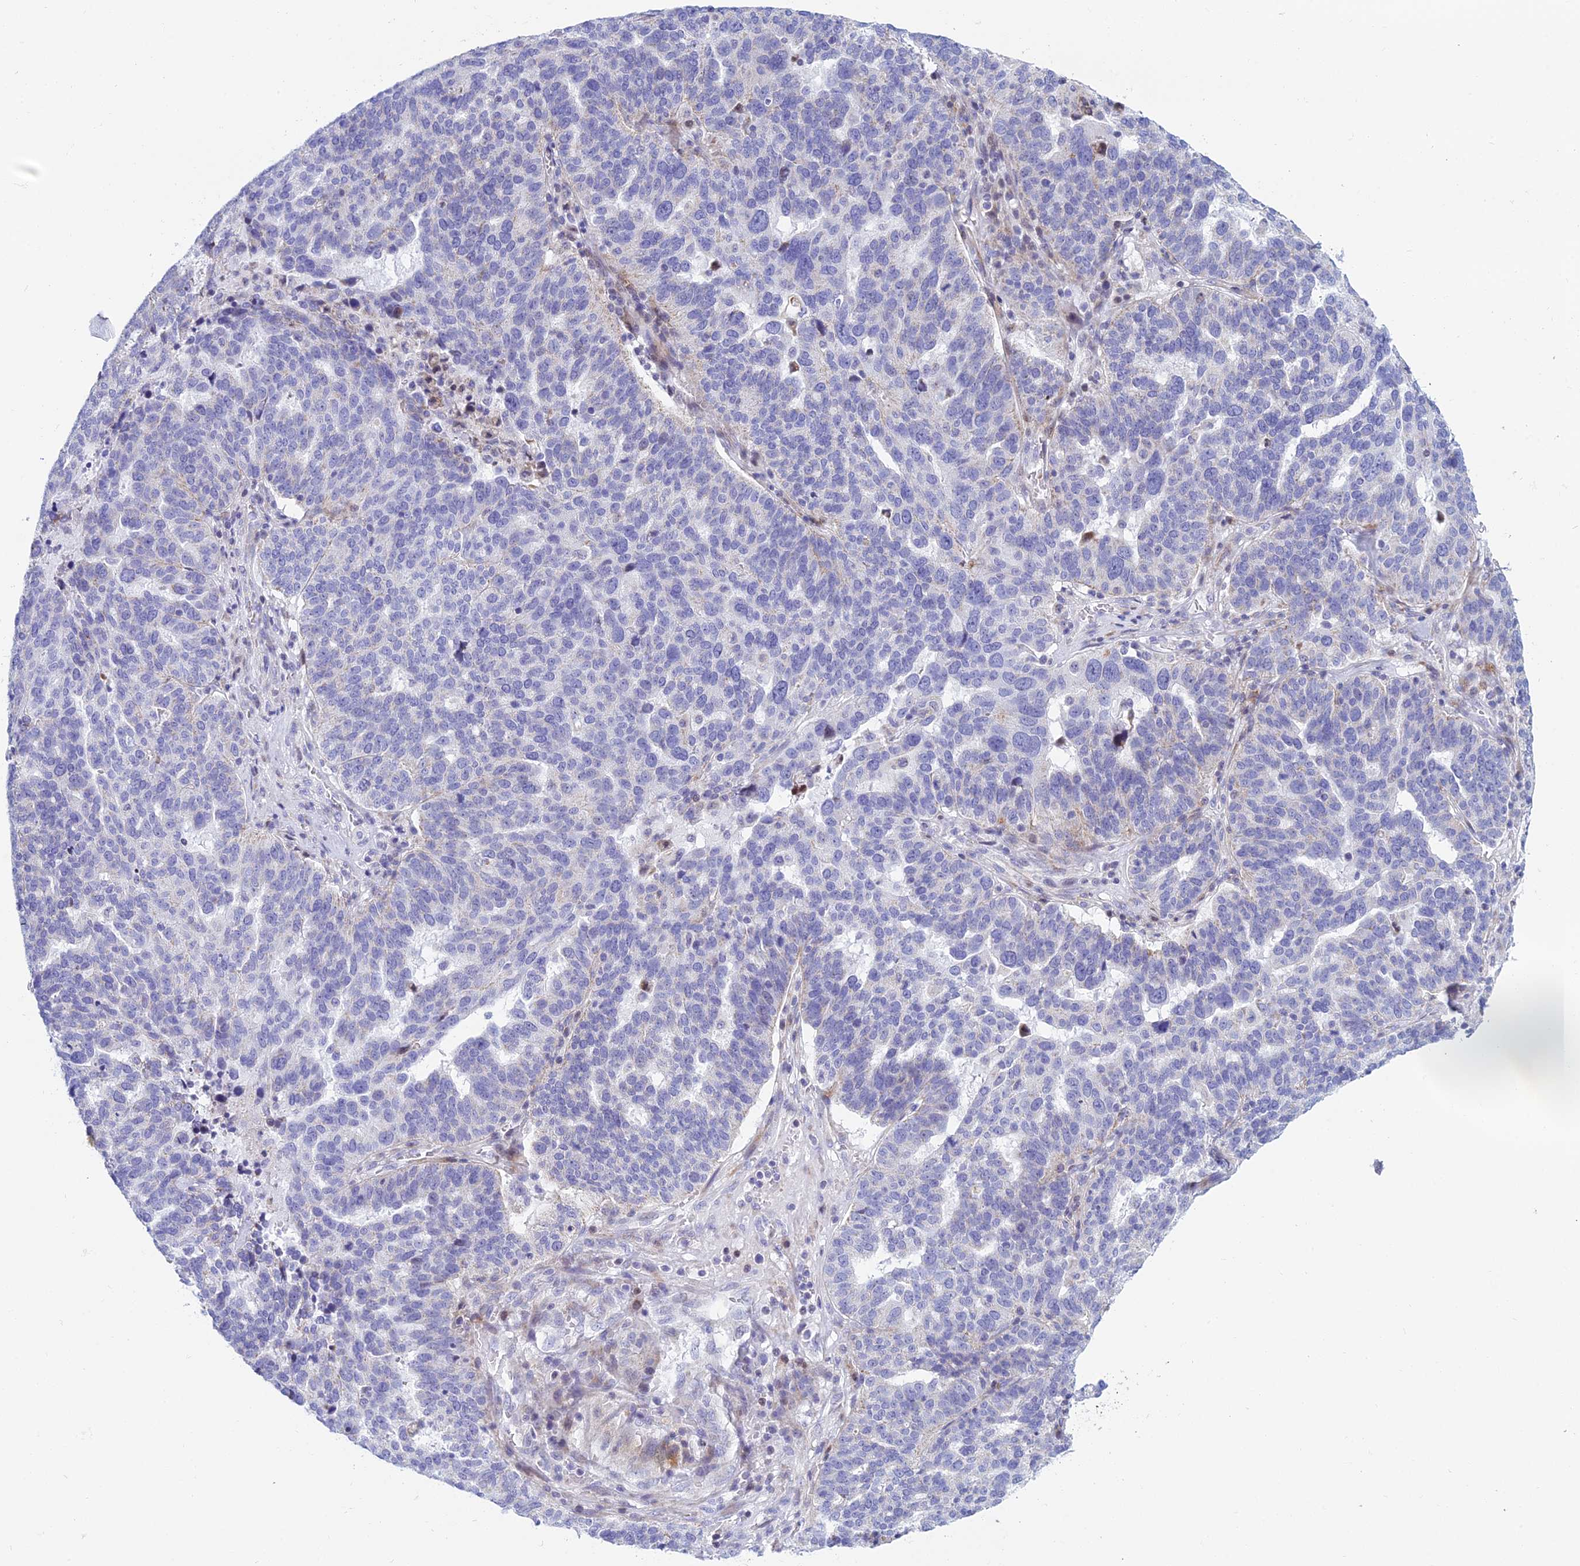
{"staining": {"intensity": "negative", "quantity": "none", "location": "none"}, "tissue": "ovarian cancer", "cell_type": "Tumor cells", "image_type": "cancer", "snomed": [{"axis": "morphology", "description": "Cystadenocarcinoma, serous, NOS"}, {"axis": "topography", "description": "Ovary"}], "caption": "Tumor cells show no significant positivity in ovarian cancer (serous cystadenocarcinoma). (Brightfield microscopy of DAB immunohistochemistry (IHC) at high magnification).", "gene": "PRR13", "patient": {"sex": "female", "age": 59}}